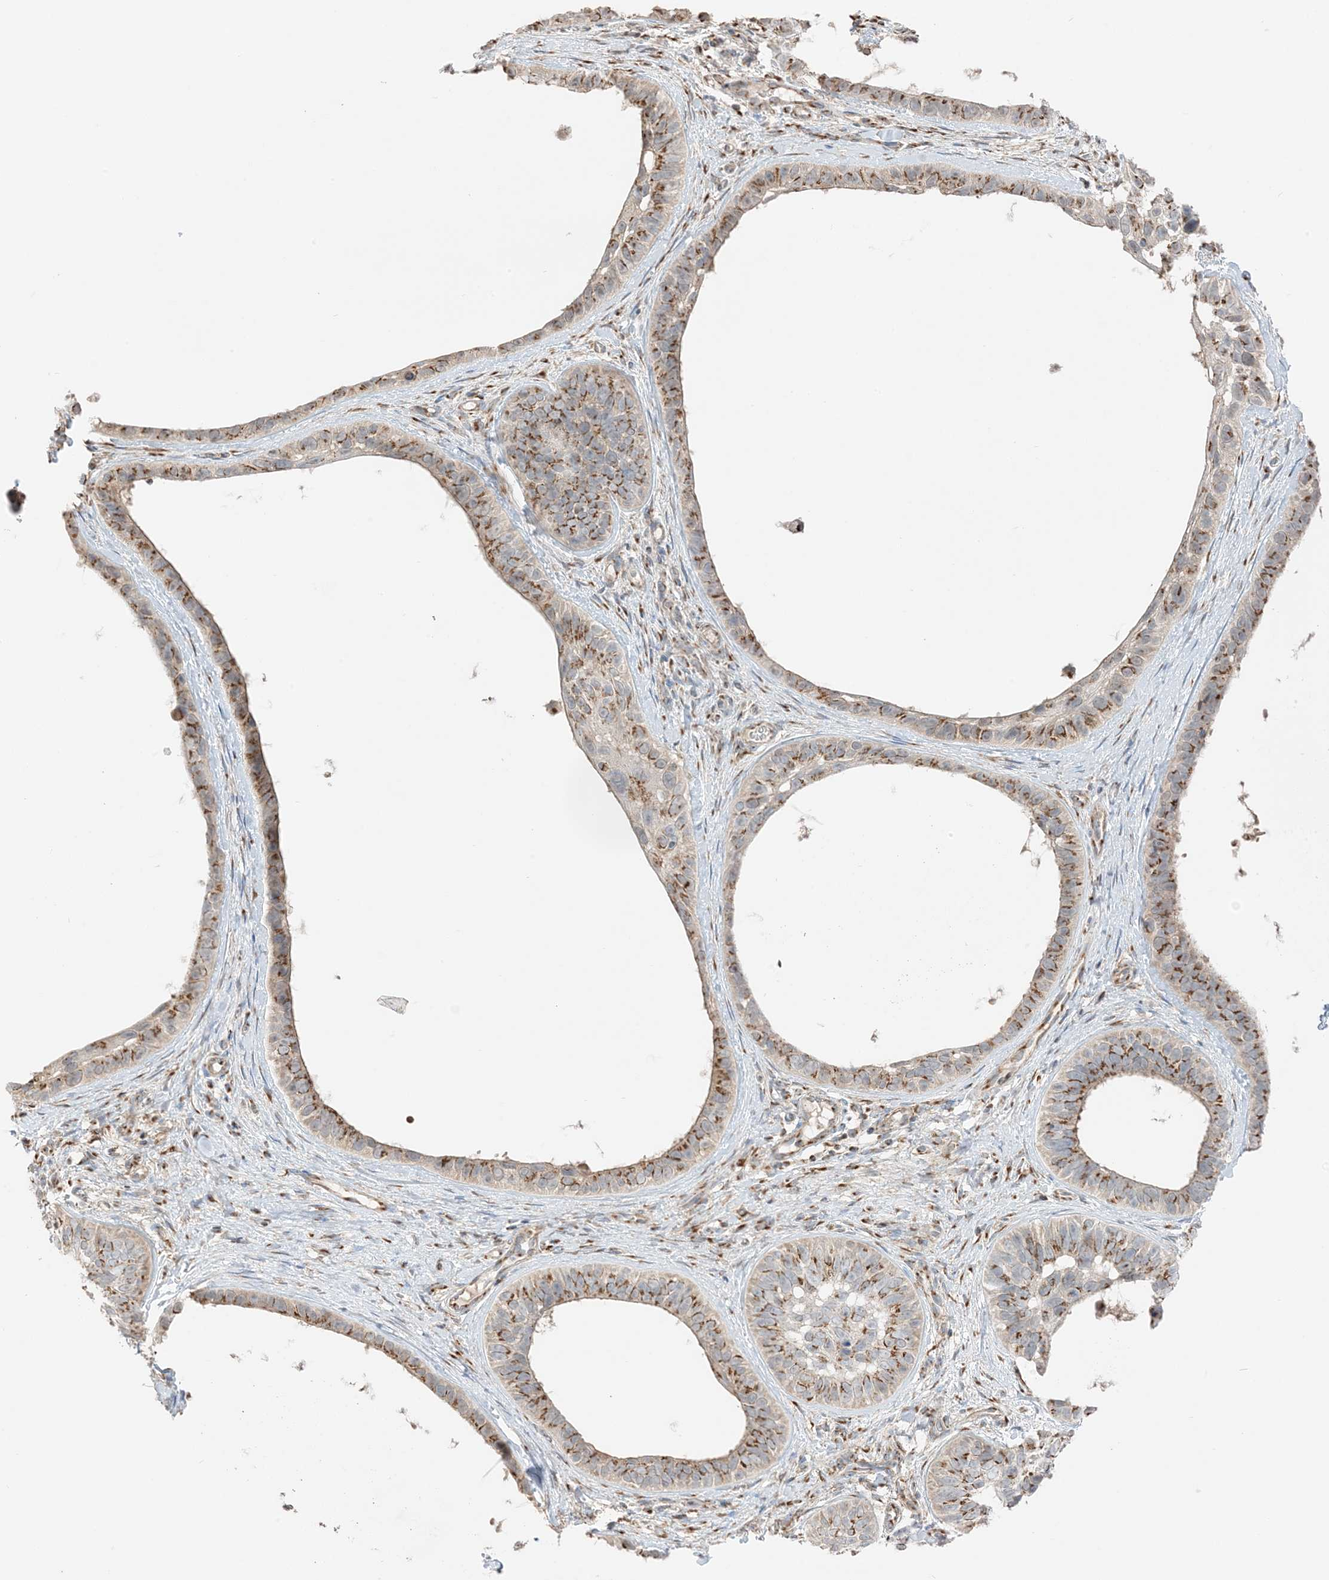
{"staining": {"intensity": "strong", "quantity": ">75%", "location": "cytoplasmic/membranous"}, "tissue": "skin cancer", "cell_type": "Tumor cells", "image_type": "cancer", "snomed": [{"axis": "morphology", "description": "Basal cell carcinoma"}, {"axis": "topography", "description": "Skin"}], "caption": "Approximately >75% of tumor cells in skin cancer (basal cell carcinoma) reveal strong cytoplasmic/membranous protein staining as visualized by brown immunohistochemical staining.", "gene": "SLC25A12", "patient": {"sex": "male", "age": 62}}